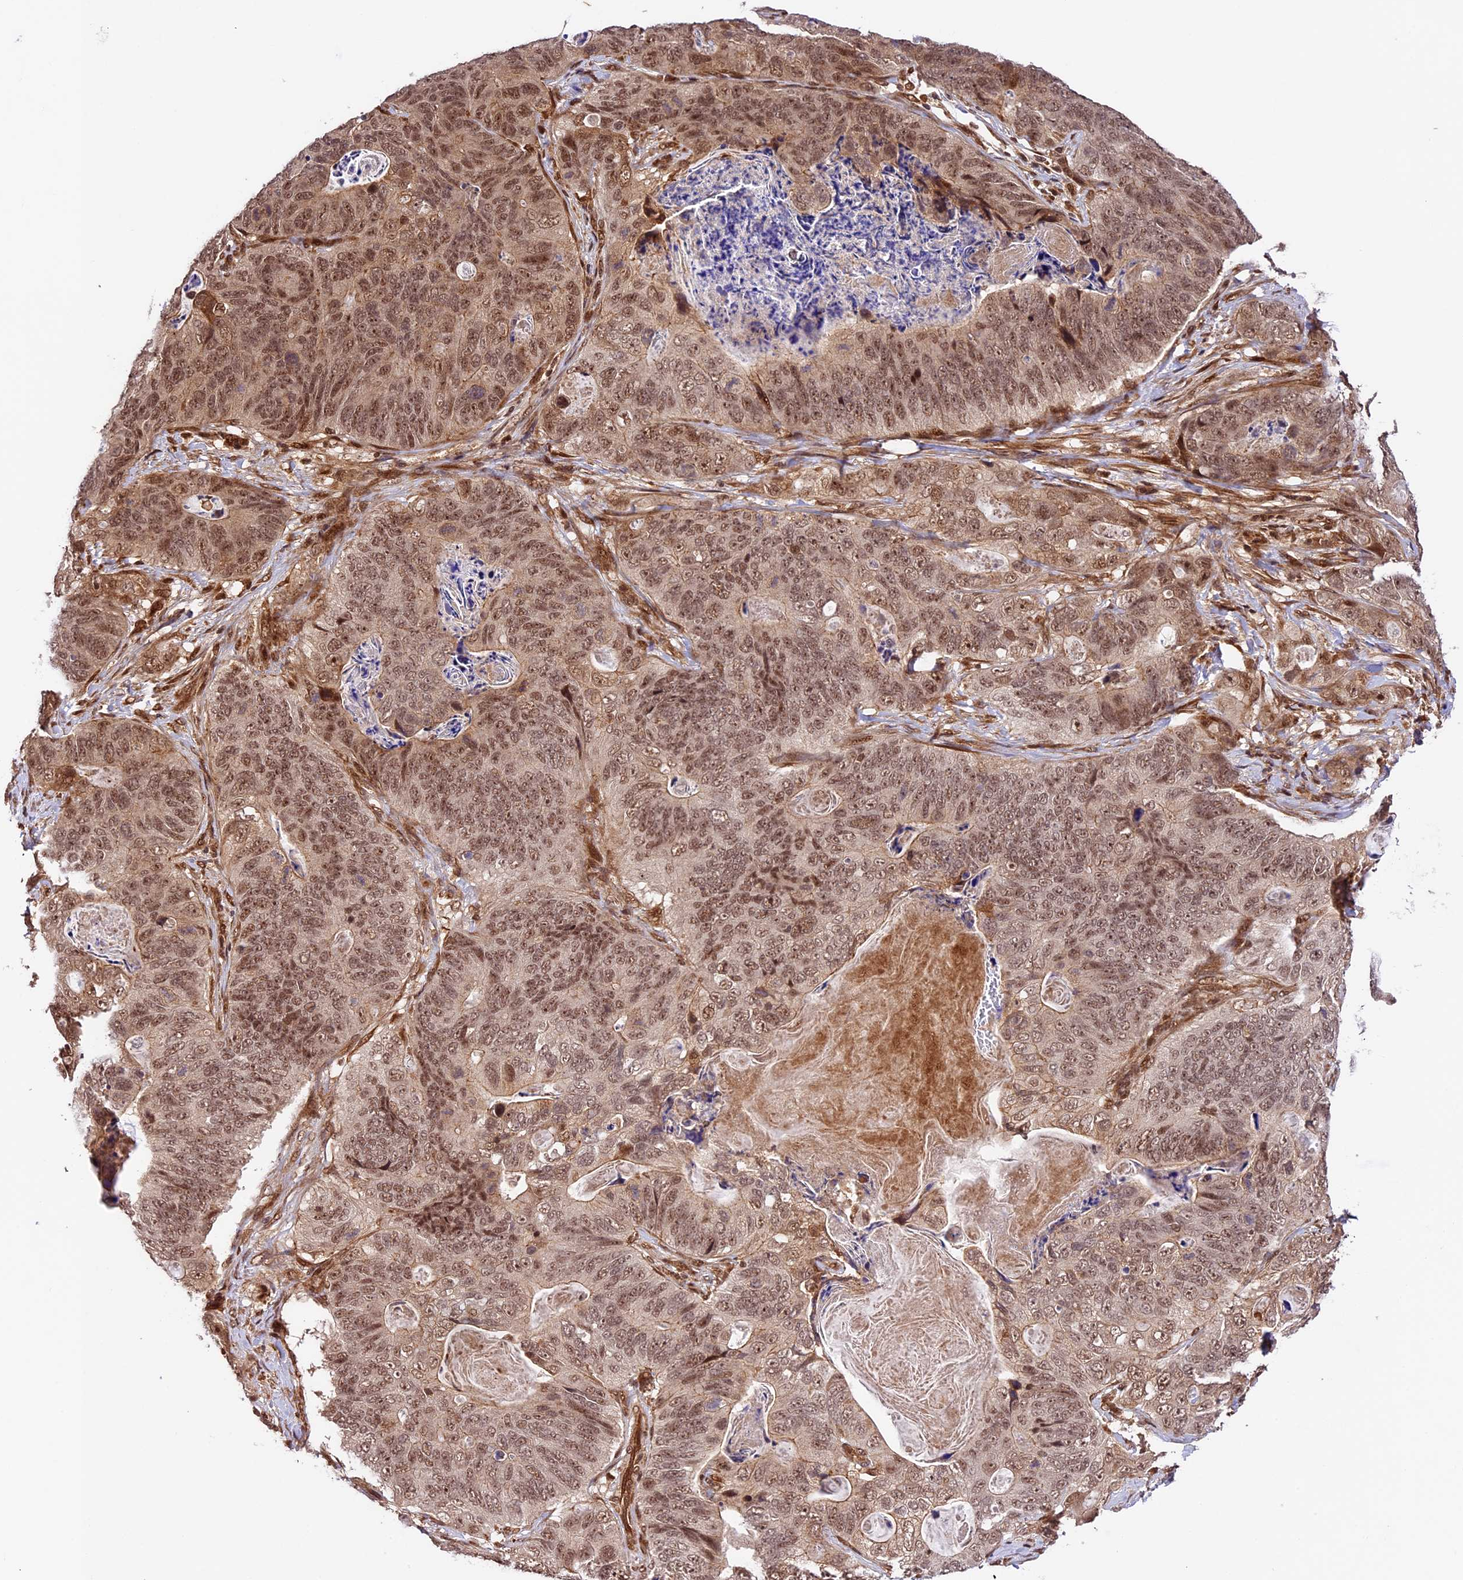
{"staining": {"intensity": "moderate", "quantity": ">75%", "location": "nuclear"}, "tissue": "stomach cancer", "cell_type": "Tumor cells", "image_type": "cancer", "snomed": [{"axis": "morphology", "description": "Normal tissue, NOS"}, {"axis": "morphology", "description": "Adenocarcinoma, NOS"}, {"axis": "topography", "description": "Stomach"}], "caption": "Immunohistochemistry (IHC) image of neoplastic tissue: human stomach cancer (adenocarcinoma) stained using immunohistochemistry exhibits medium levels of moderate protein expression localized specifically in the nuclear of tumor cells, appearing as a nuclear brown color.", "gene": "DHX38", "patient": {"sex": "female", "age": 89}}